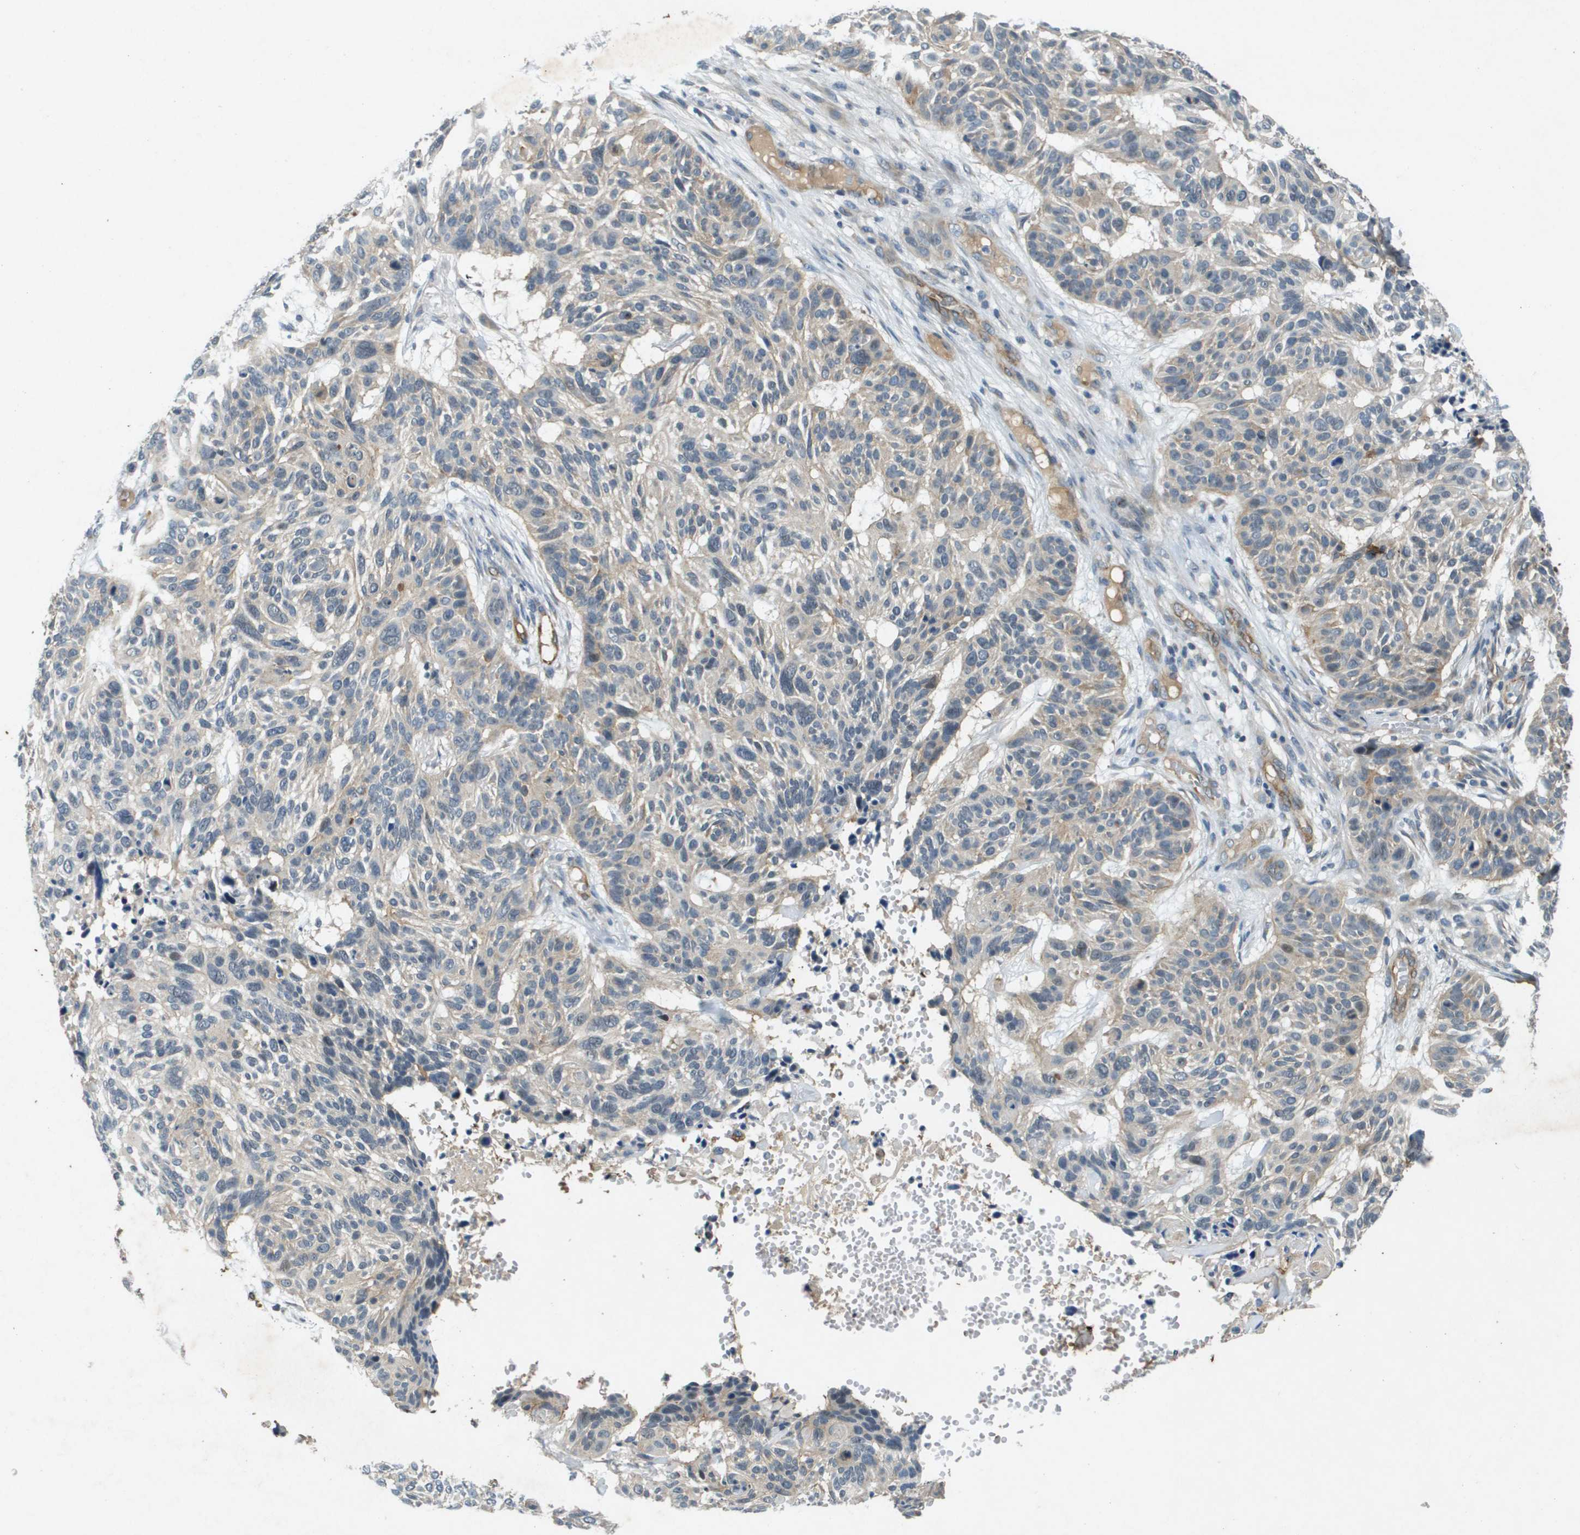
{"staining": {"intensity": "weak", "quantity": "<25%", "location": "cytoplasmic/membranous"}, "tissue": "skin cancer", "cell_type": "Tumor cells", "image_type": "cancer", "snomed": [{"axis": "morphology", "description": "Basal cell carcinoma"}, {"axis": "topography", "description": "Skin"}], "caption": "A high-resolution histopathology image shows immunohistochemistry staining of basal cell carcinoma (skin), which exhibits no significant positivity in tumor cells.", "gene": "PGAP3", "patient": {"sex": "male", "age": 85}}